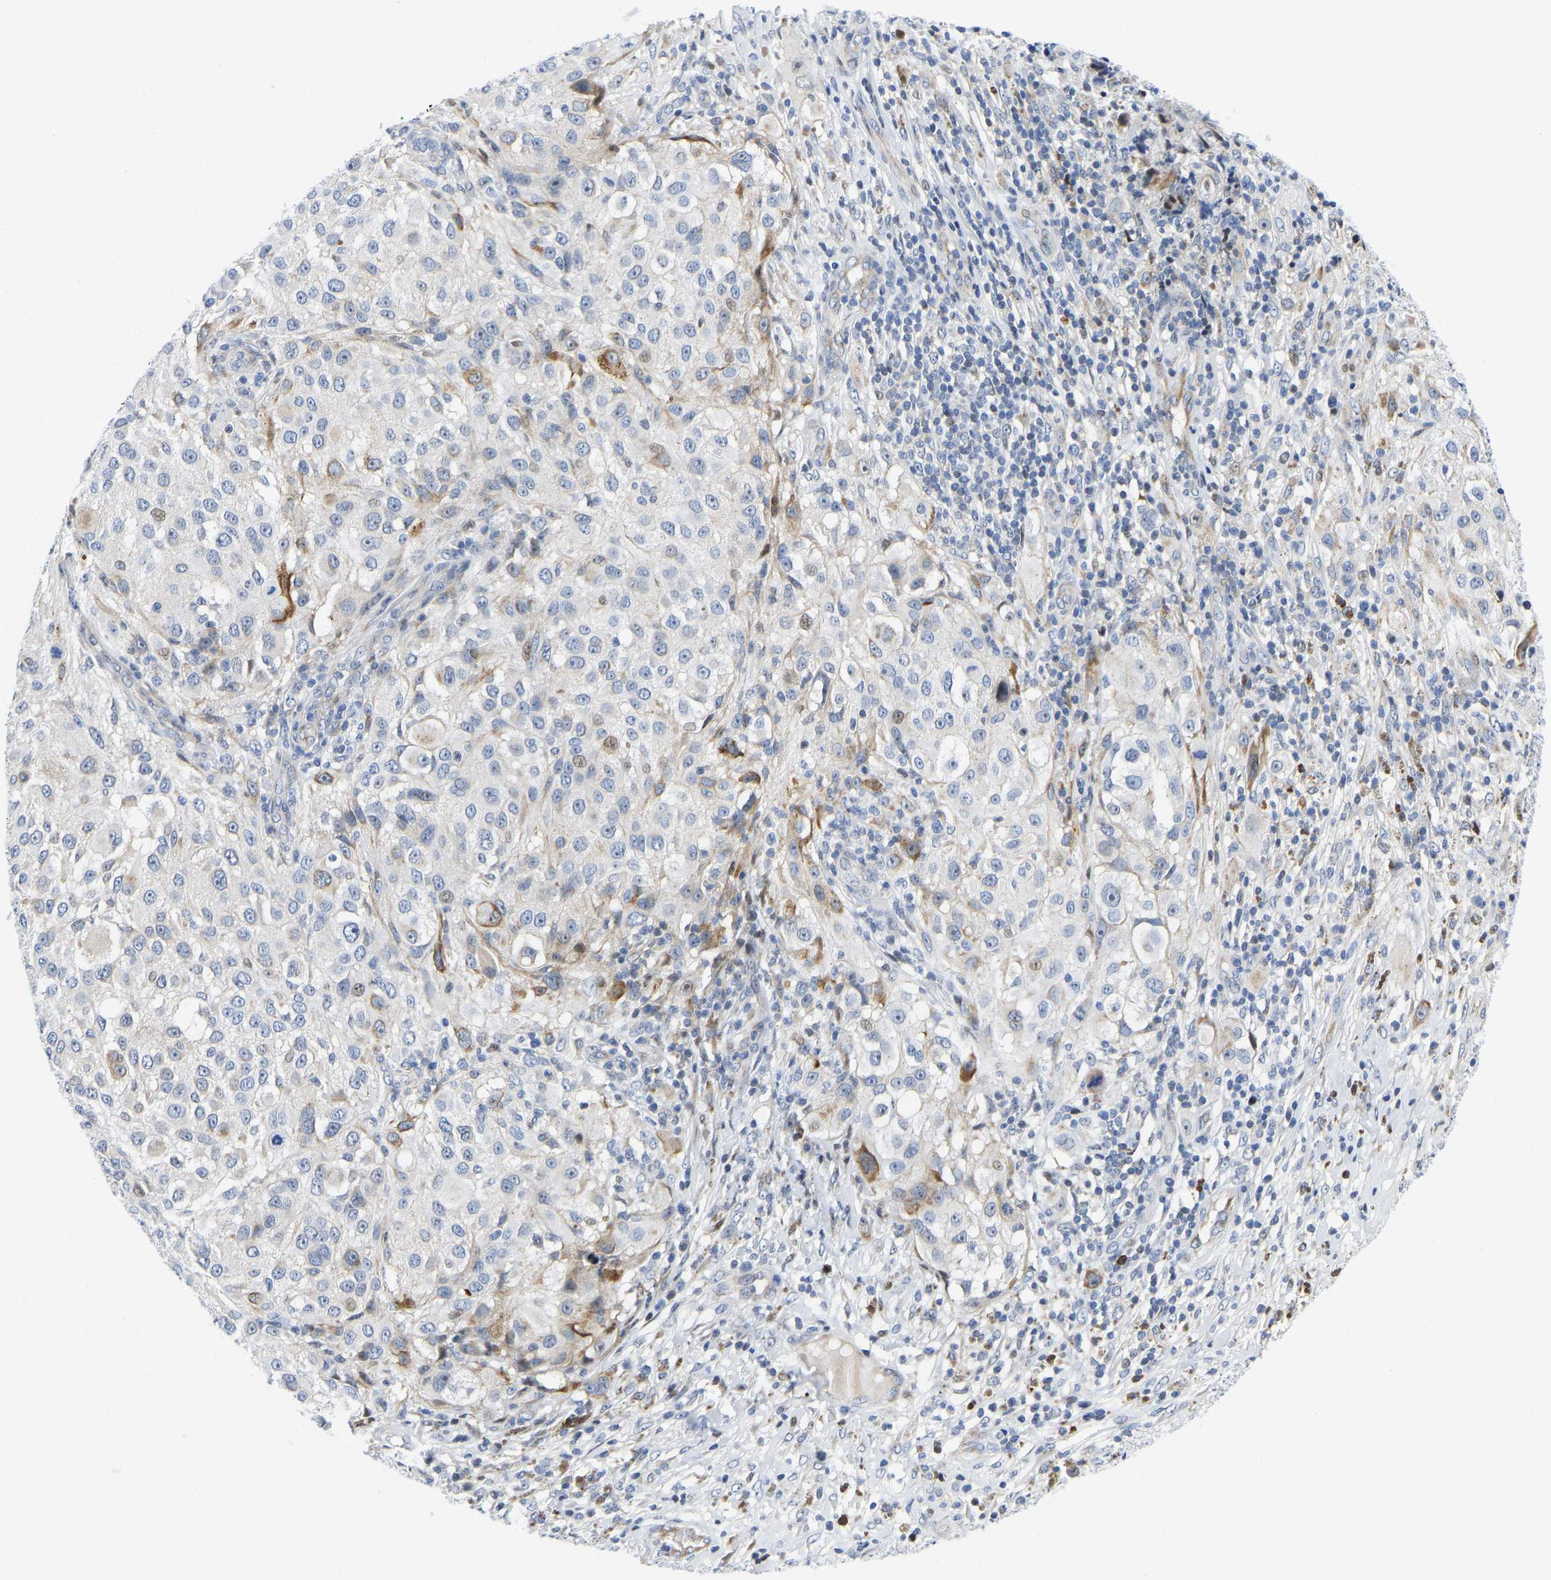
{"staining": {"intensity": "weak", "quantity": "<25%", "location": "cytoplasmic/membranous"}, "tissue": "melanoma", "cell_type": "Tumor cells", "image_type": "cancer", "snomed": [{"axis": "morphology", "description": "Necrosis, NOS"}, {"axis": "morphology", "description": "Malignant melanoma, NOS"}, {"axis": "topography", "description": "Skin"}], "caption": "Malignant melanoma stained for a protein using IHC shows no expression tumor cells.", "gene": "HDAC5", "patient": {"sex": "female", "age": 87}}